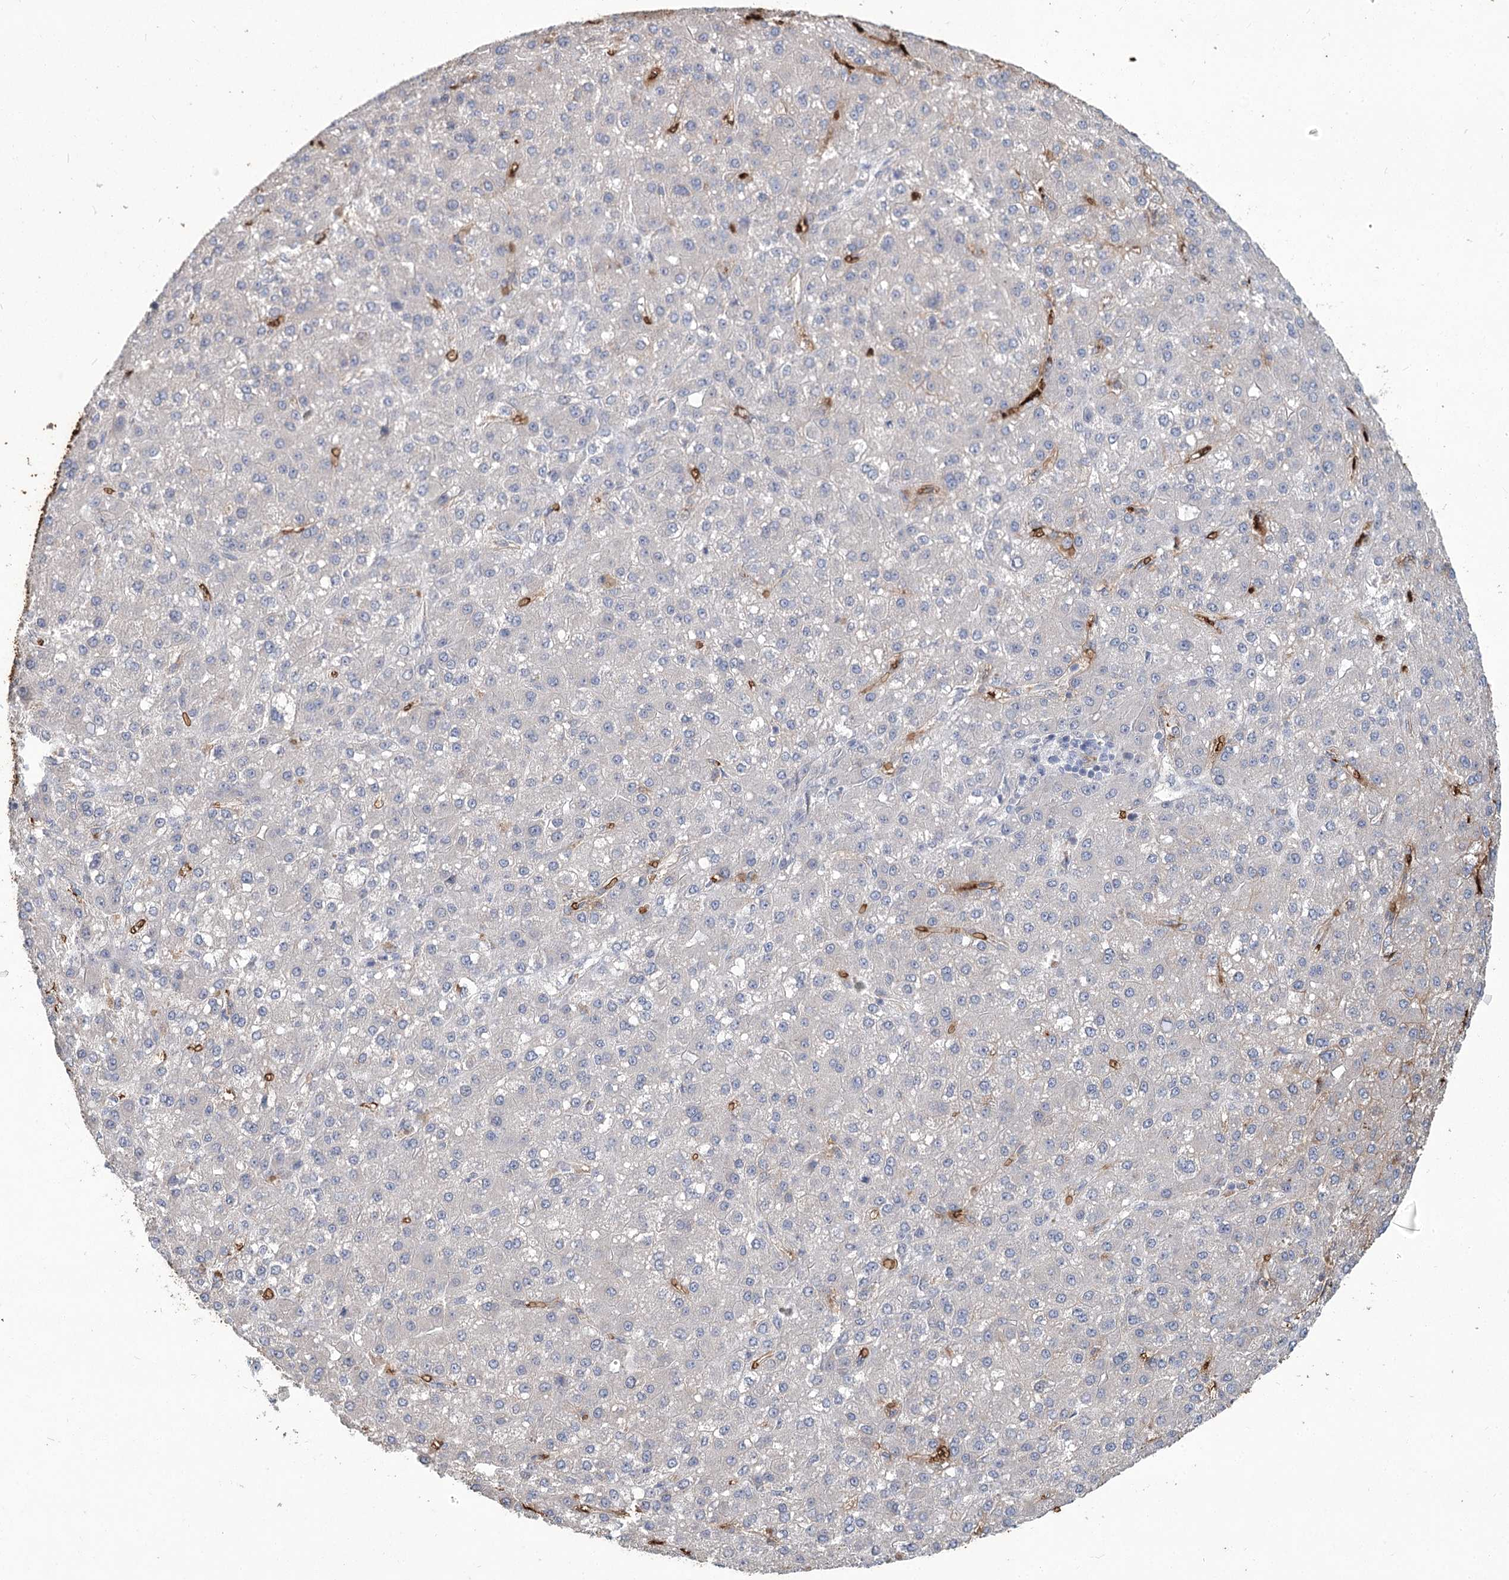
{"staining": {"intensity": "negative", "quantity": "none", "location": "none"}, "tissue": "liver cancer", "cell_type": "Tumor cells", "image_type": "cancer", "snomed": [{"axis": "morphology", "description": "Carcinoma, Hepatocellular, NOS"}, {"axis": "topography", "description": "Liver"}], "caption": "High magnification brightfield microscopy of liver cancer stained with DAB (brown) and counterstained with hematoxylin (blue): tumor cells show no significant positivity.", "gene": "HBA1", "patient": {"sex": "male", "age": 67}}